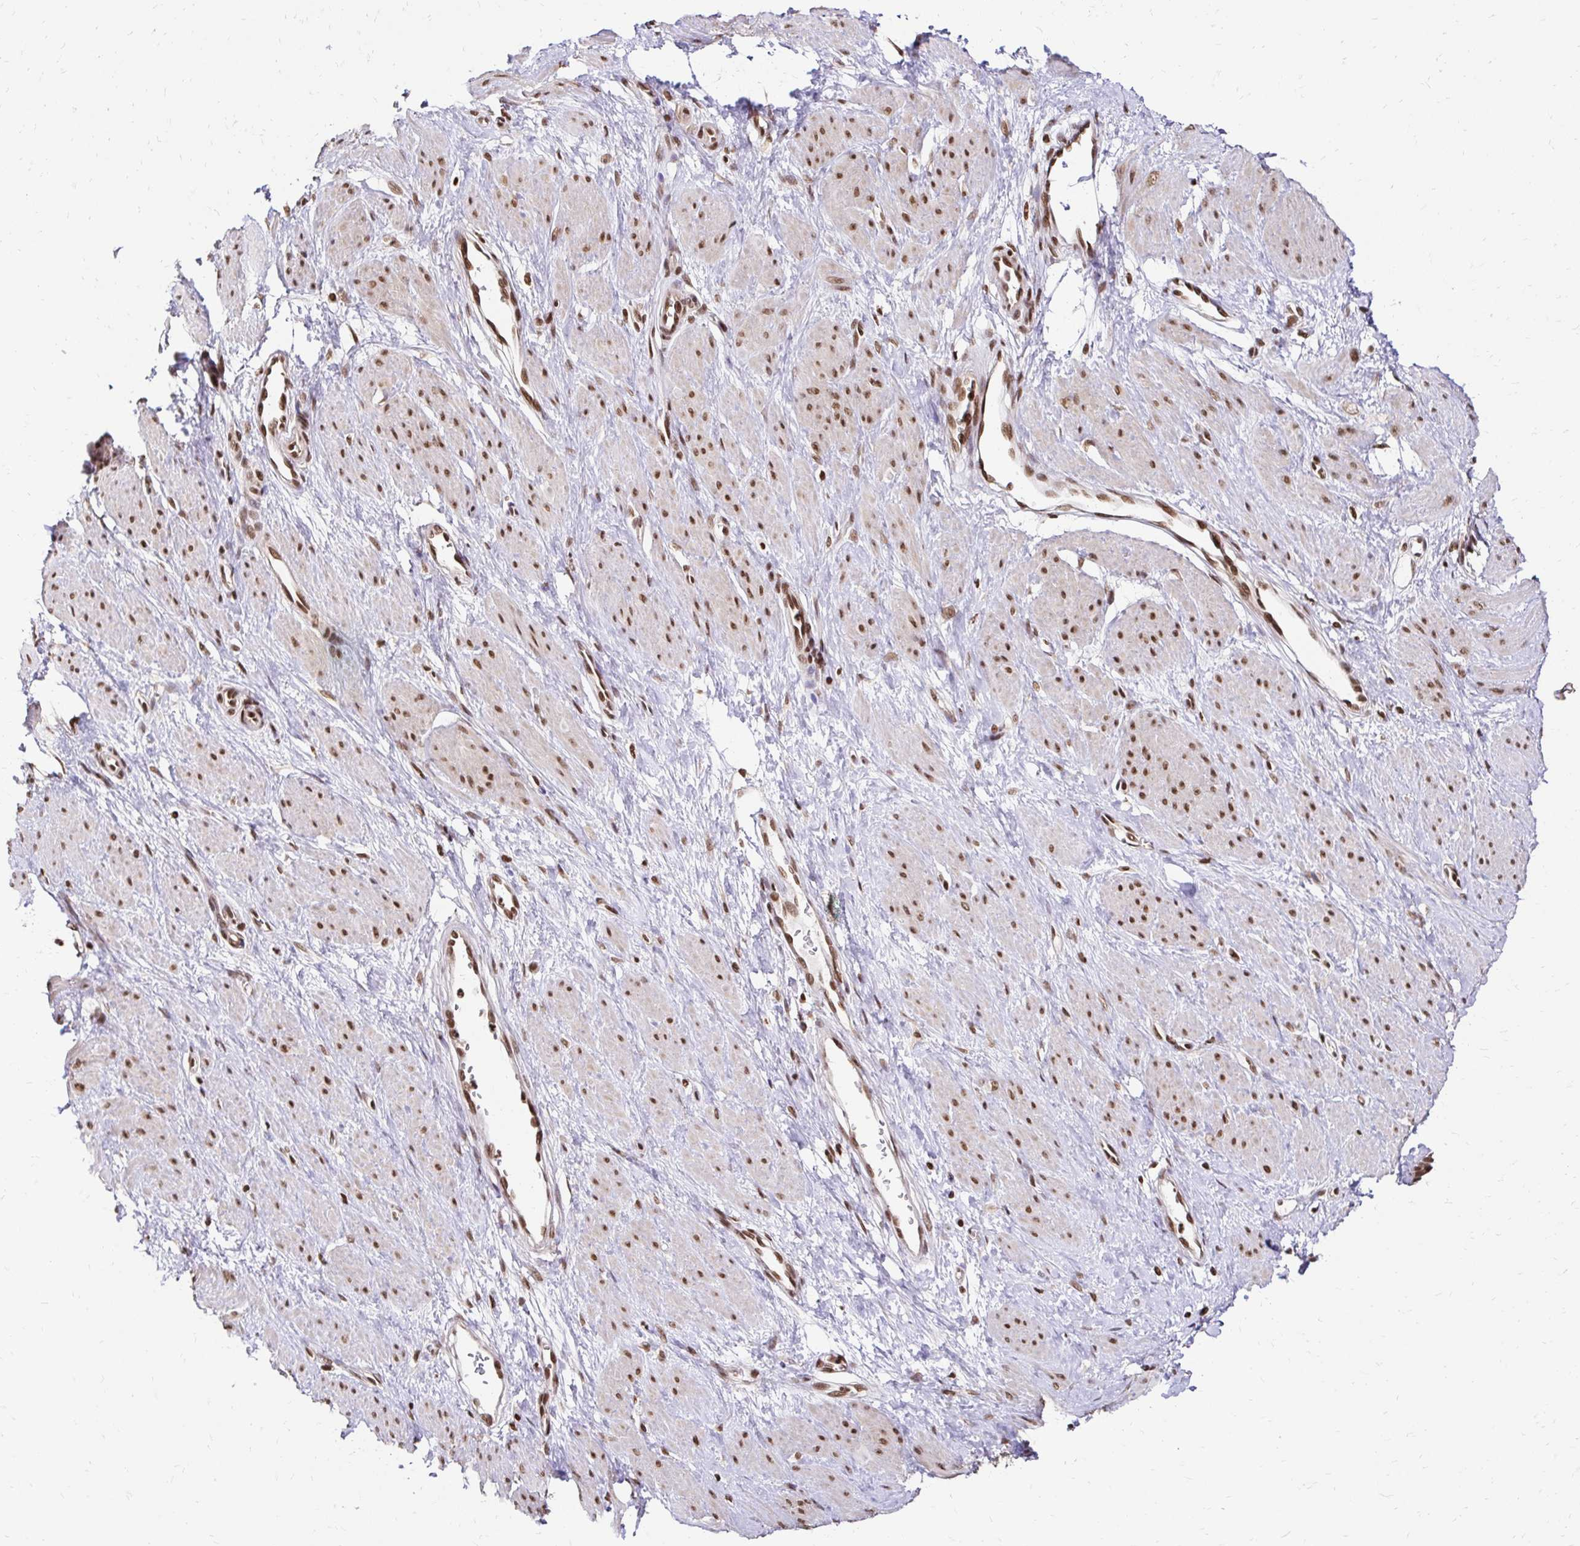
{"staining": {"intensity": "moderate", "quantity": ">75%", "location": "nuclear"}, "tissue": "smooth muscle", "cell_type": "Smooth muscle cells", "image_type": "normal", "snomed": [{"axis": "morphology", "description": "Normal tissue, NOS"}, {"axis": "topography", "description": "Smooth muscle"}, {"axis": "topography", "description": "Uterus"}], "caption": "Immunohistochemical staining of benign smooth muscle reveals medium levels of moderate nuclear expression in about >75% of smooth muscle cells. (Stains: DAB (3,3'-diaminobenzidine) in brown, nuclei in blue, Microscopy: brightfield microscopy at high magnification).", "gene": "GLYR1", "patient": {"sex": "female", "age": 39}}